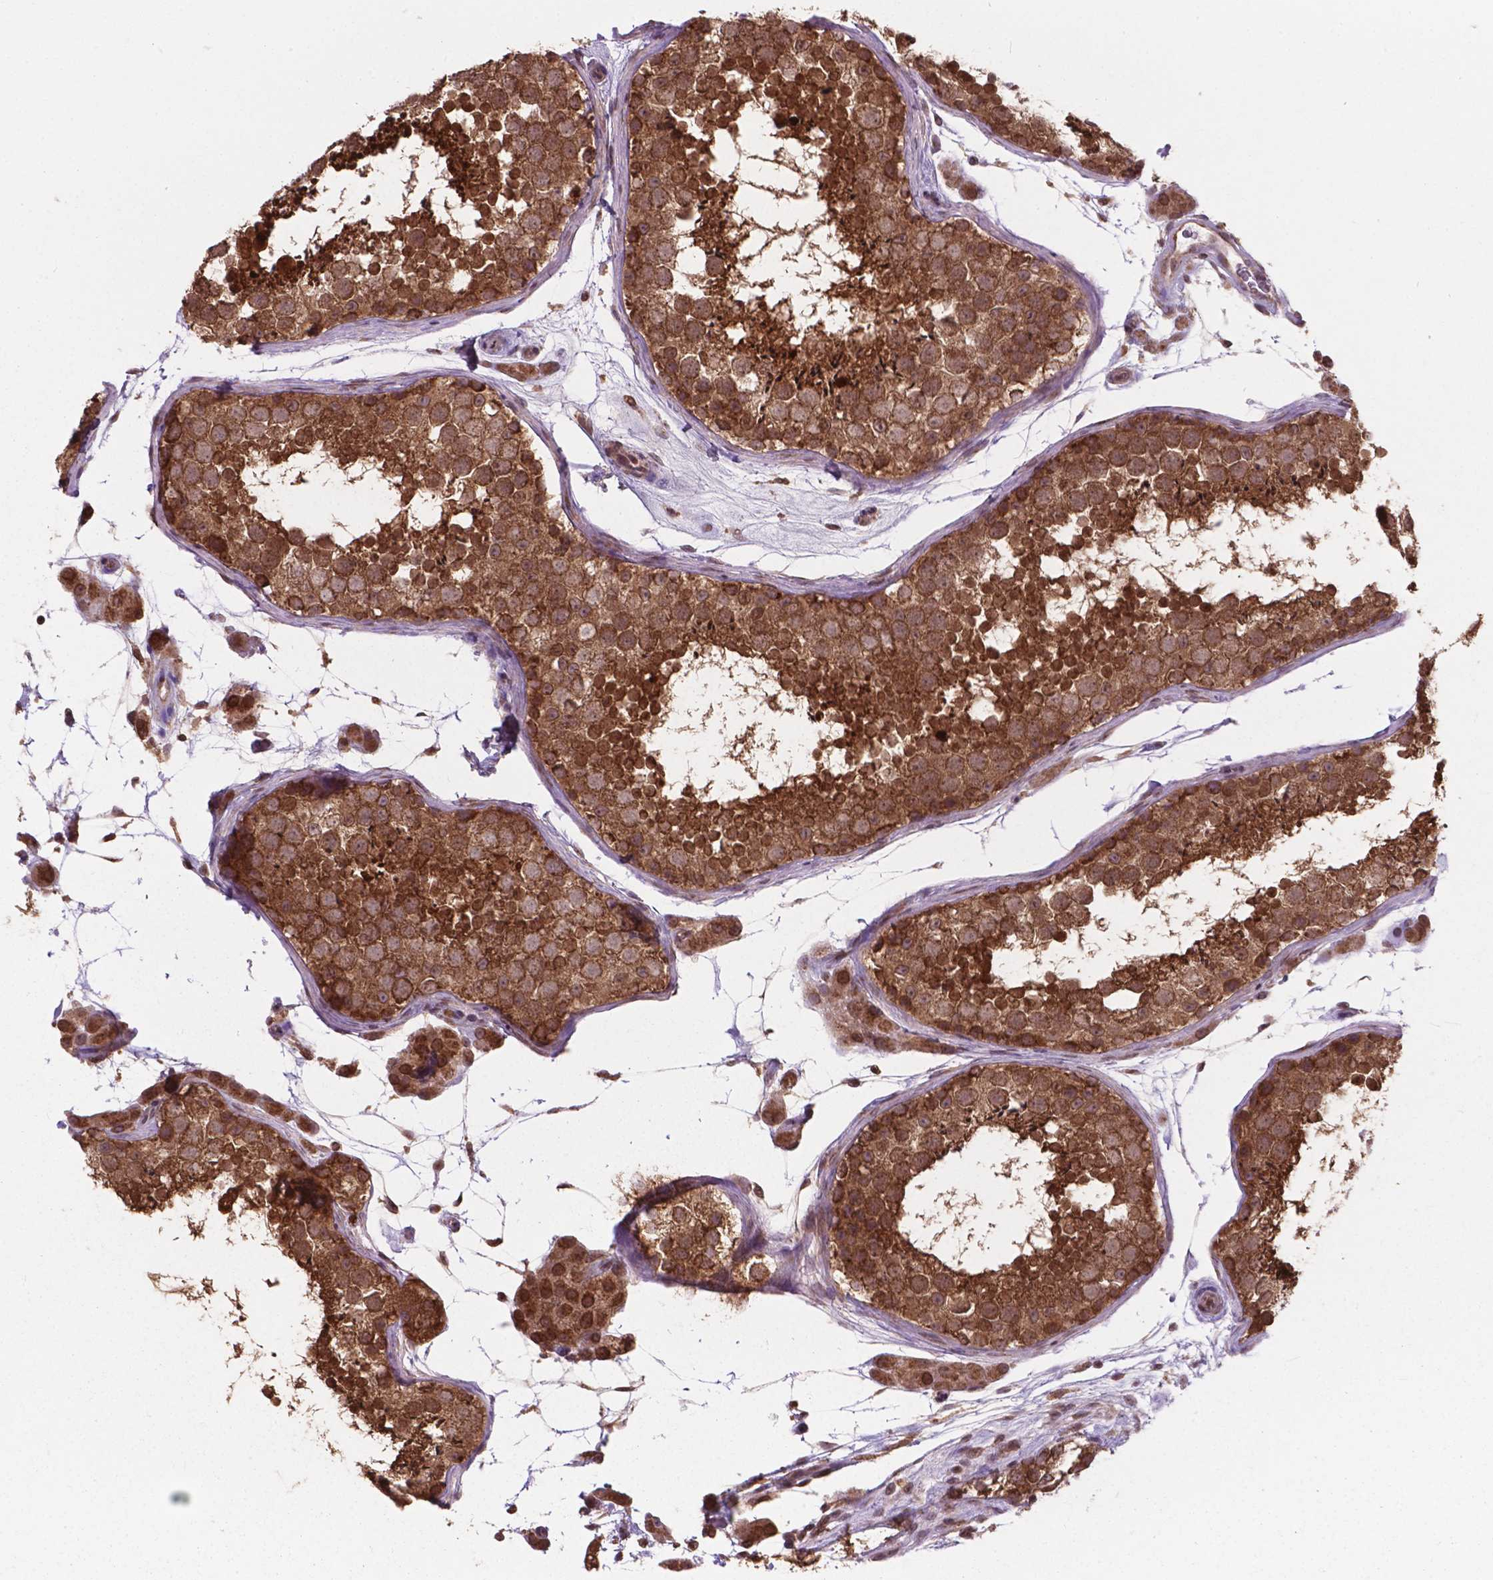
{"staining": {"intensity": "strong", "quantity": ">75%", "location": "cytoplasmic/membranous,nuclear"}, "tissue": "testis", "cell_type": "Cells in seminiferous ducts", "image_type": "normal", "snomed": [{"axis": "morphology", "description": "Normal tissue, NOS"}, {"axis": "topography", "description": "Testis"}], "caption": "Cells in seminiferous ducts demonstrate high levels of strong cytoplasmic/membranous,nuclear staining in about >75% of cells in normal human testis.", "gene": "MRPL33", "patient": {"sex": "male", "age": 41}}